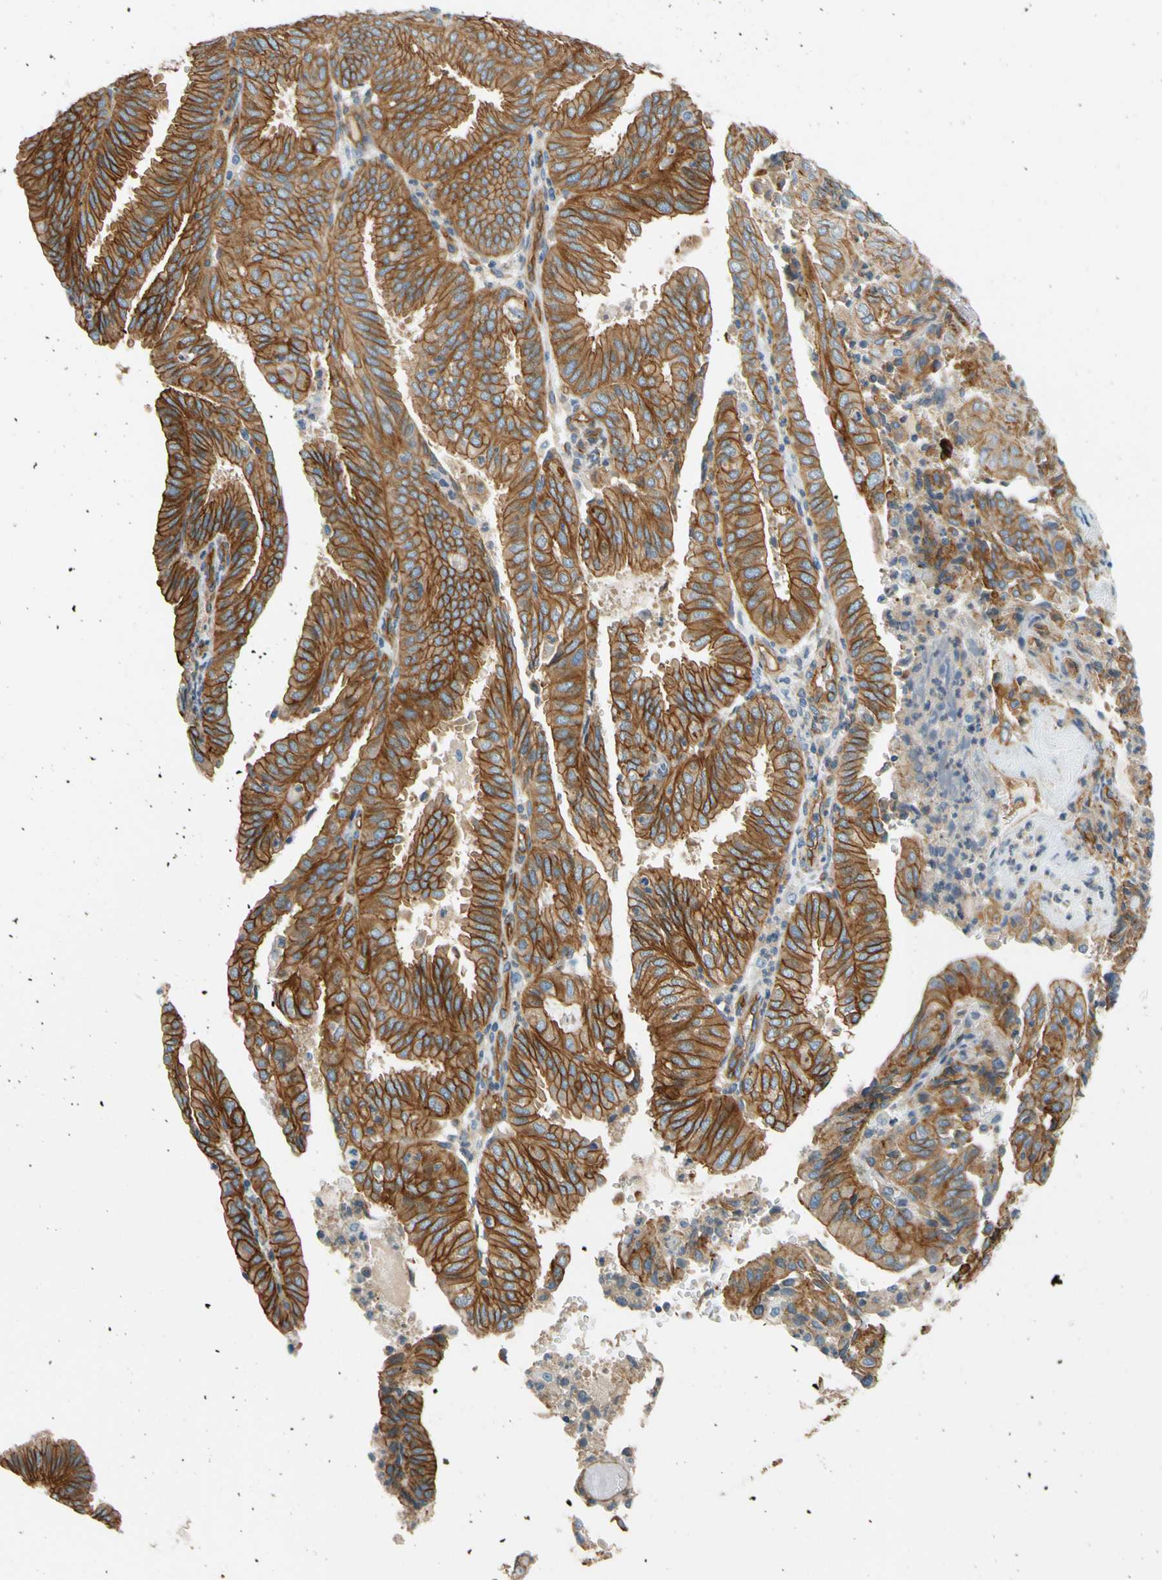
{"staining": {"intensity": "strong", "quantity": ">75%", "location": "cytoplasmic/membranous"}, "tissue": "endometrial cancer", "cell_type": "Tumor cells", "image_type": "cancer", "snomed": [{"axis": "morphology", "description": "Adenocarcinoma, NOS"}, {"axis": "topography", "description": "Uterus"}], "caption": "Protein staining exhibits strong cytoplasmic/membranous positivity in approximately >75% of tumor cells in adenocarcinoma (endometrial).", "gene": "SPTAN1", "patient": {"sex": "female", "age": 60}}